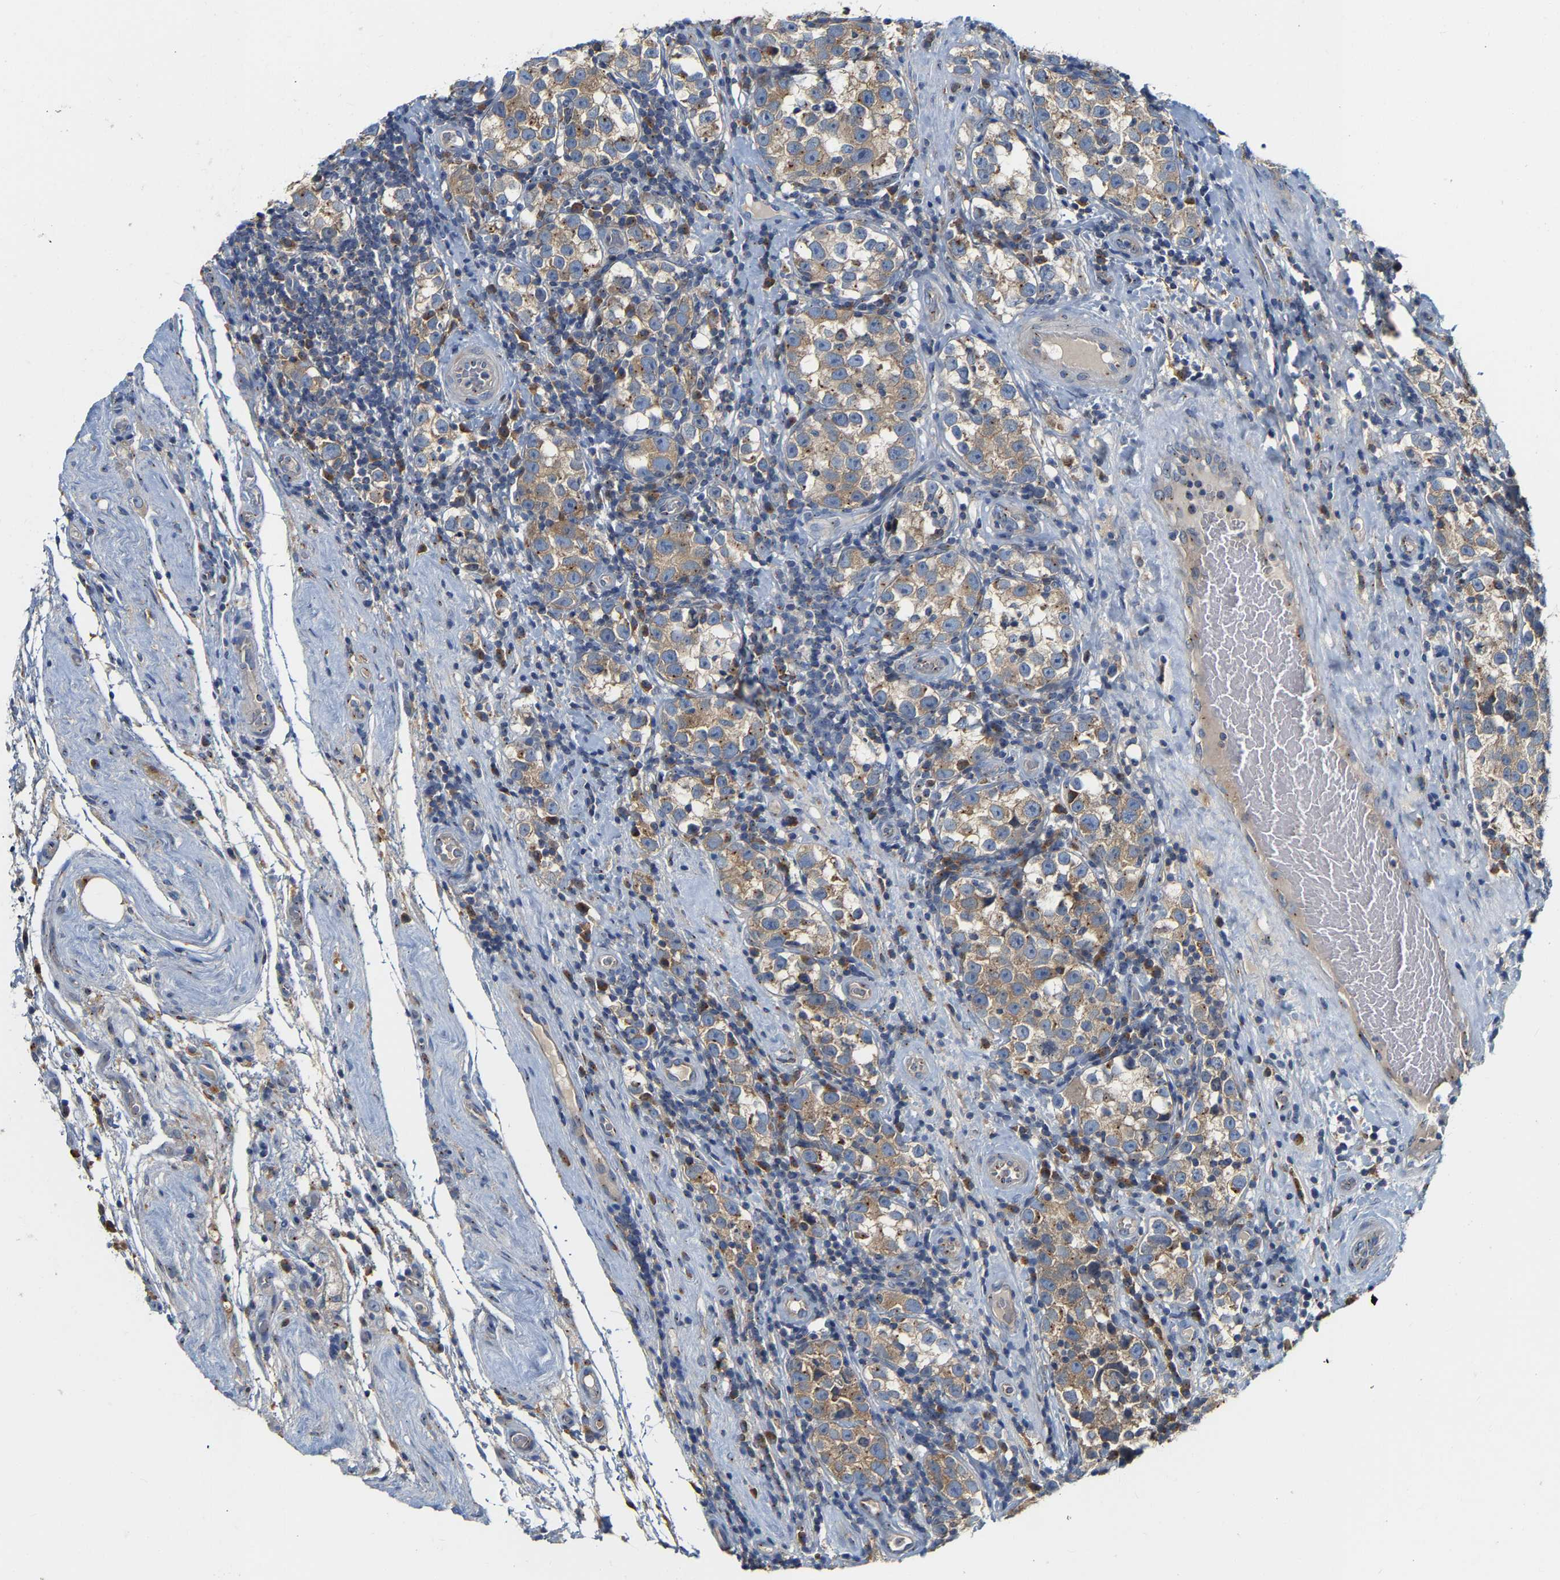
{"staining": {"intensity": "moderate", "quantity": "25%-75%", "location": "cytoplasmic/membranous"}, "tissue": "testis cancer", "cell_type": "Tumor cells", "image_type": "cancer", "snomed": [{"axis": "morphology", "description": "Normal tissue, NOS"}, {"axis": "morphology", "description": "Seminoma, NOS"}, {"axis": "topography", "description": "Testis"}], "caption": "Brown immunohistochemical staining in testis cancer (seminoma) shows moderate cytoplasmic/membranous positivity in about 25%-75% of tumor cells.", "gene": "PCNT", "patient": {"sex": "male", "age": 43}}